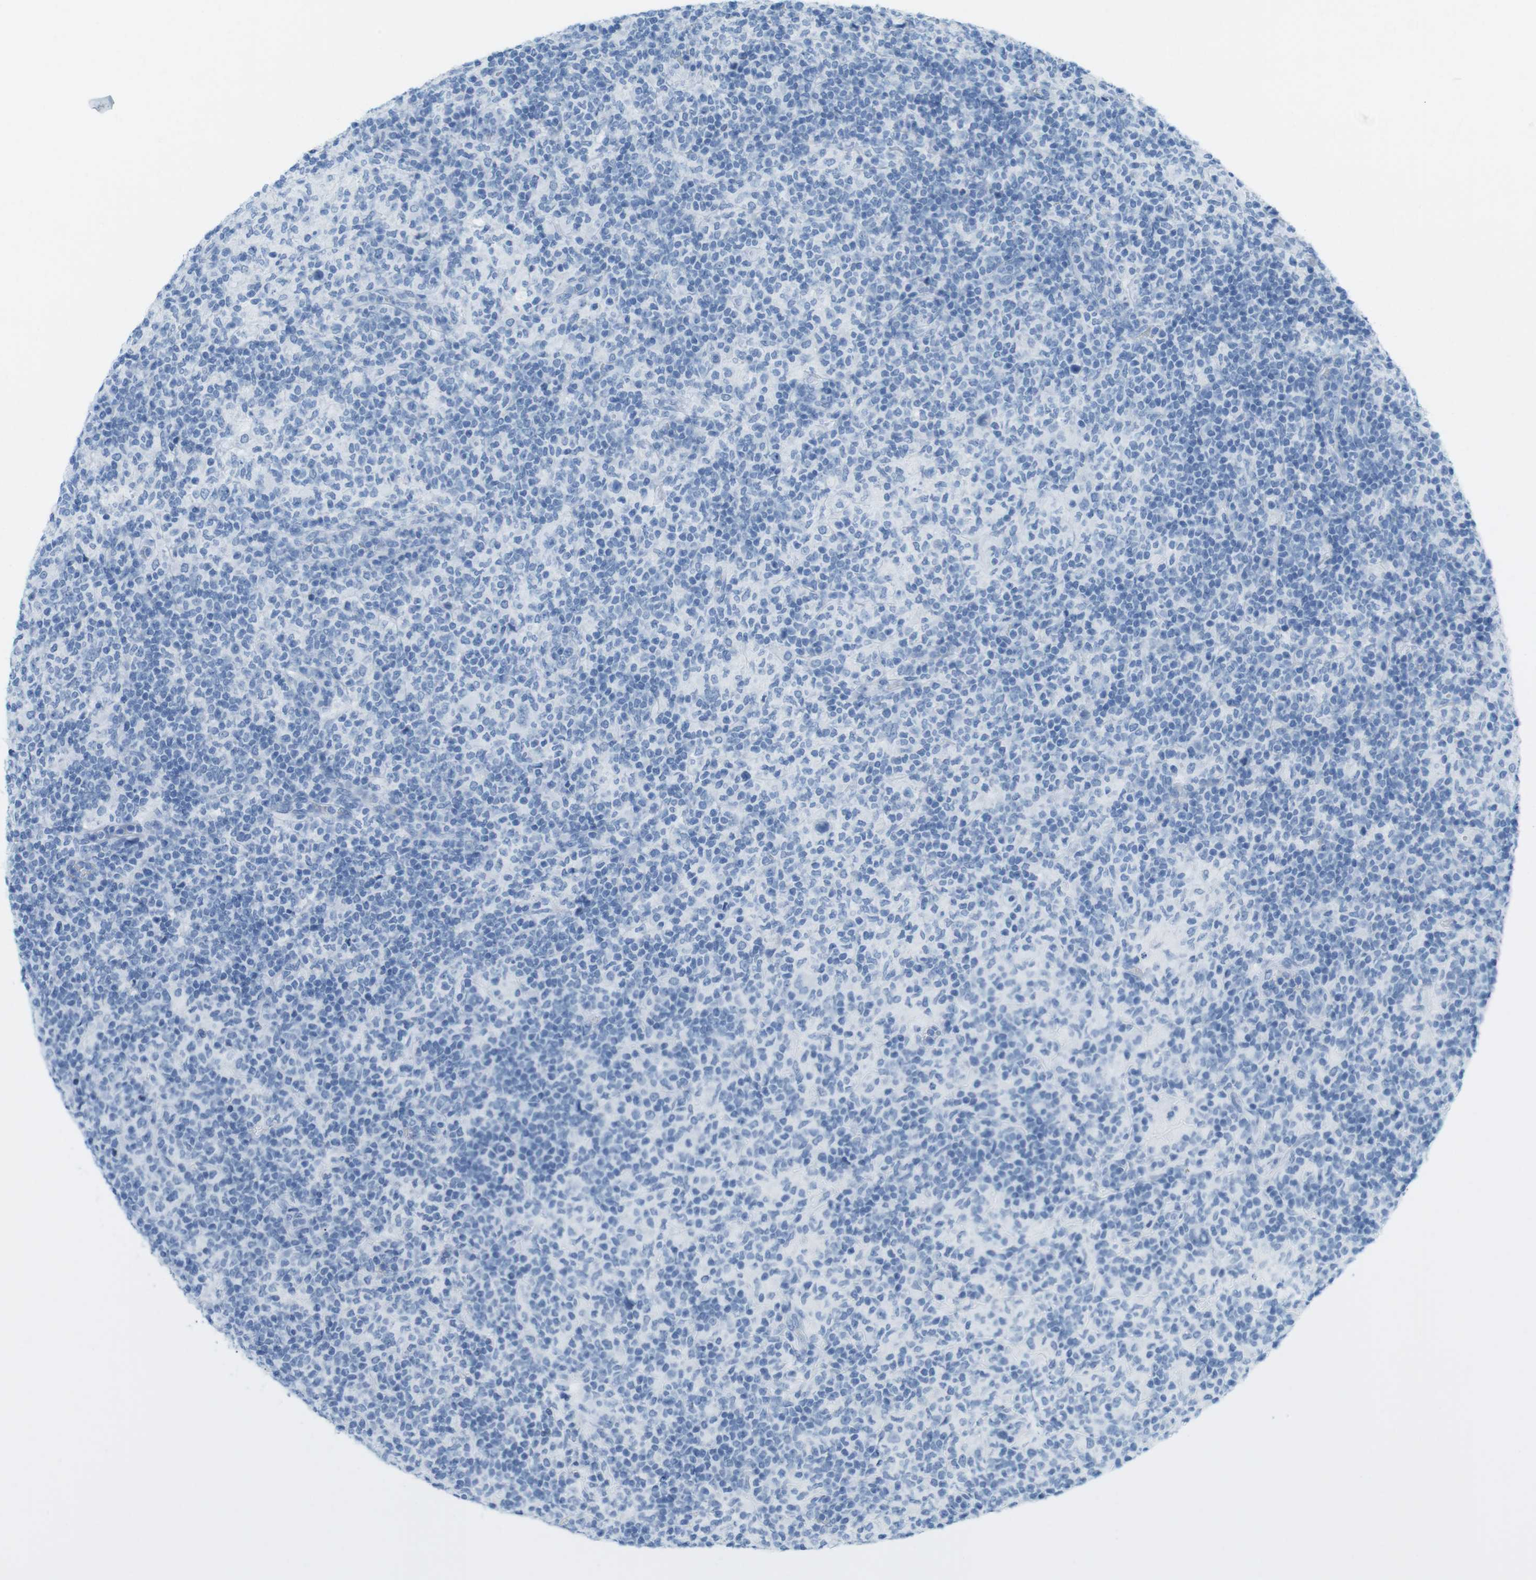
{"staining": {"intensity": "negative", "quantity": "none", "location": "none"}, "tissue": "lymphoma", "cell_type": "Tumor cells", "image_type": "cancer", "snomed": [{"axis": "morphology", "description": "Hodgkin's disease, NOS"}, {"axis": "topography", "description": "Lymph node"}], "caption": "This is an IHC histopathology image of lymphoma. There is no staining in tumor cells.", "gene": "TNNT2", "patient": {"sex": "male", "age": 70}}